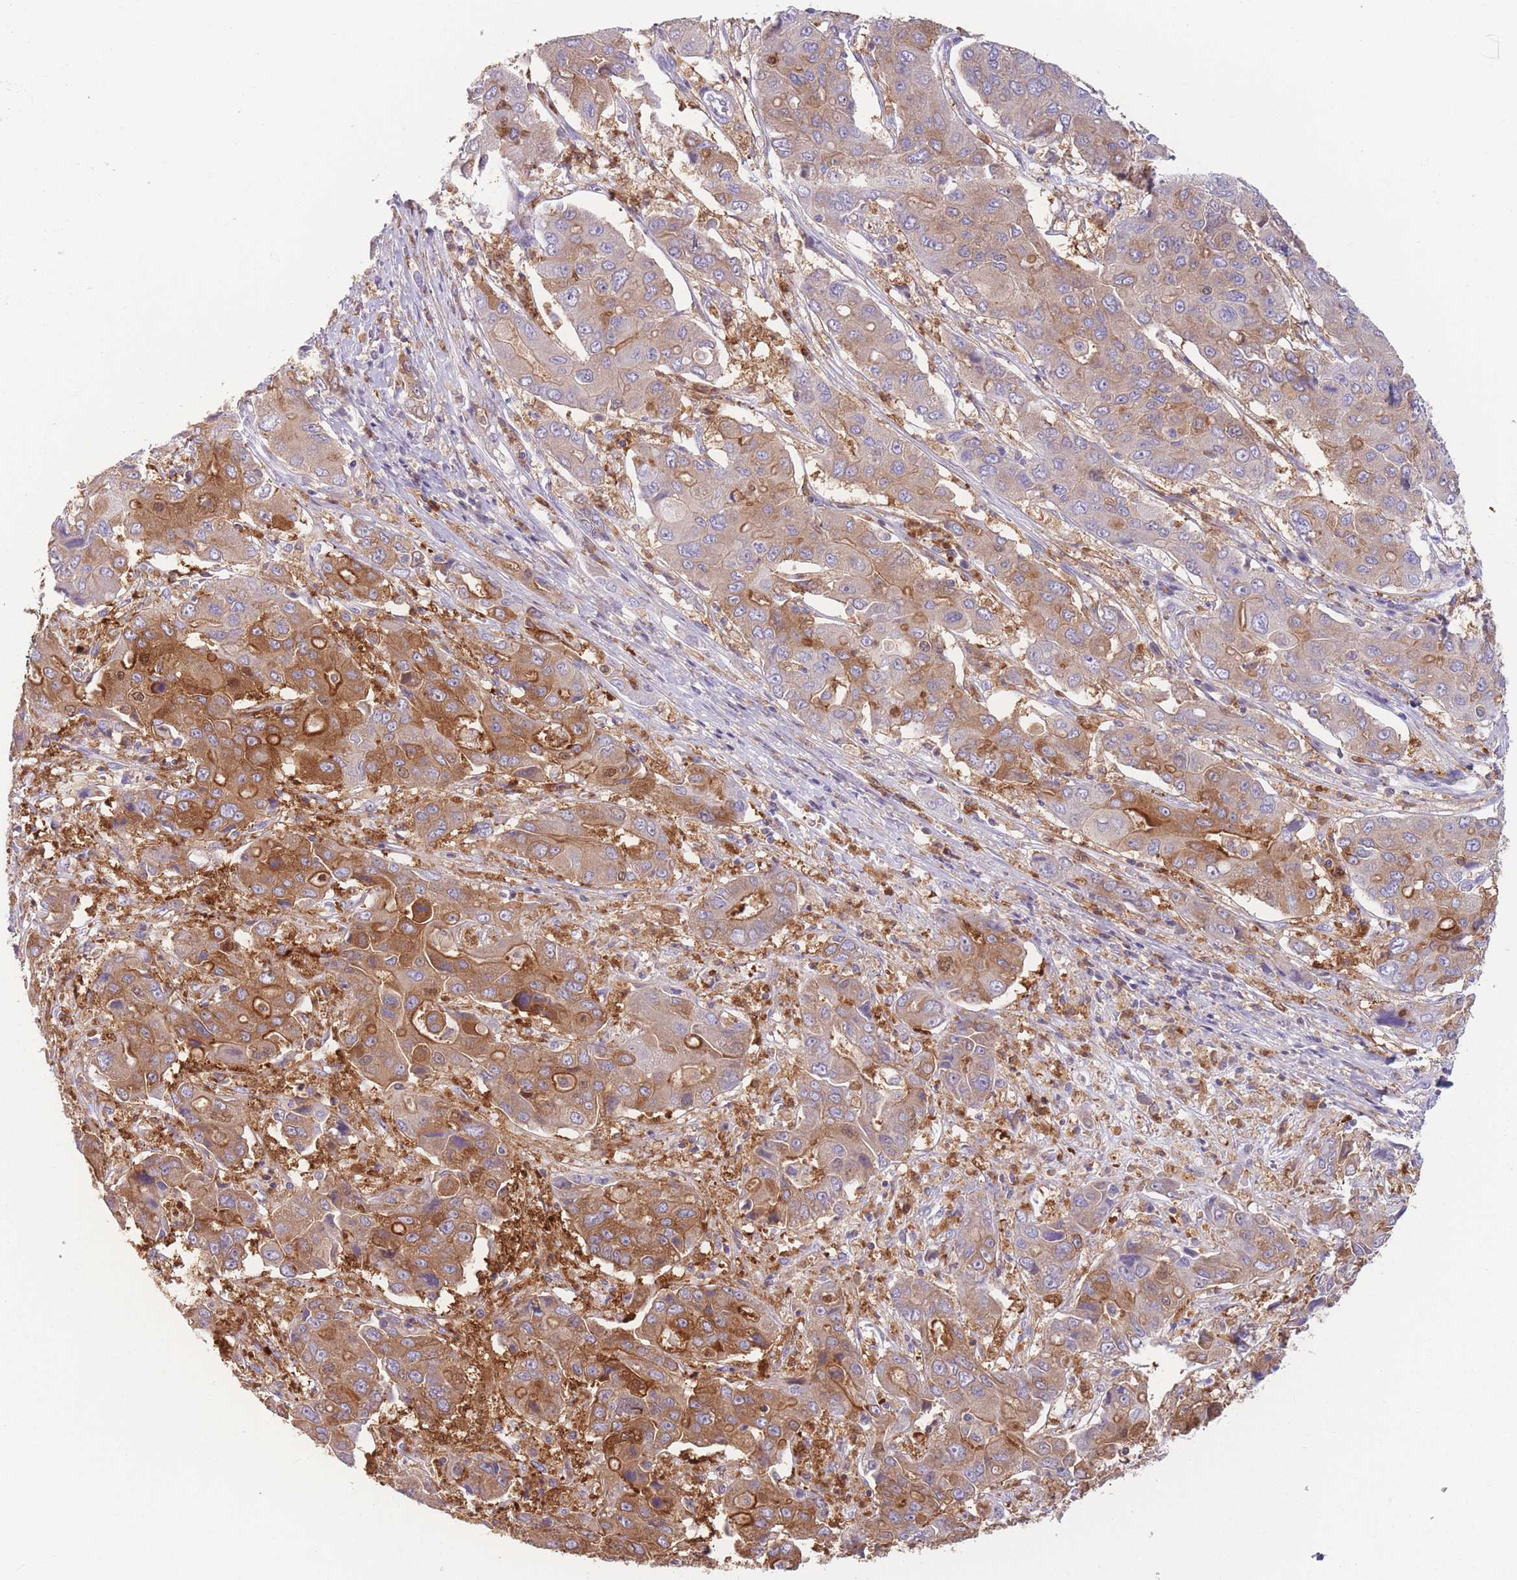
{"staining": {"intensity": "moderate", "quantity": ">75%", "location": "cytoplasmic/membranous"}, "tissue": "liver cancer", "cell_type": "Tumor cells", "image_type": "cancer", "snomed": [{"axis": "morphology", "description": "Cholangiocarcinoma"}, {"axis": "topography", "description": "Liver"}], "caption": "A histopathology image of human liver cholangiocarcinoma stained for a protein displays moderate cytoplasmic/membranous brown staining in tumor cells.", "gene": "ST3GAL4", "patient": {"sex": "male", "age": 67}}